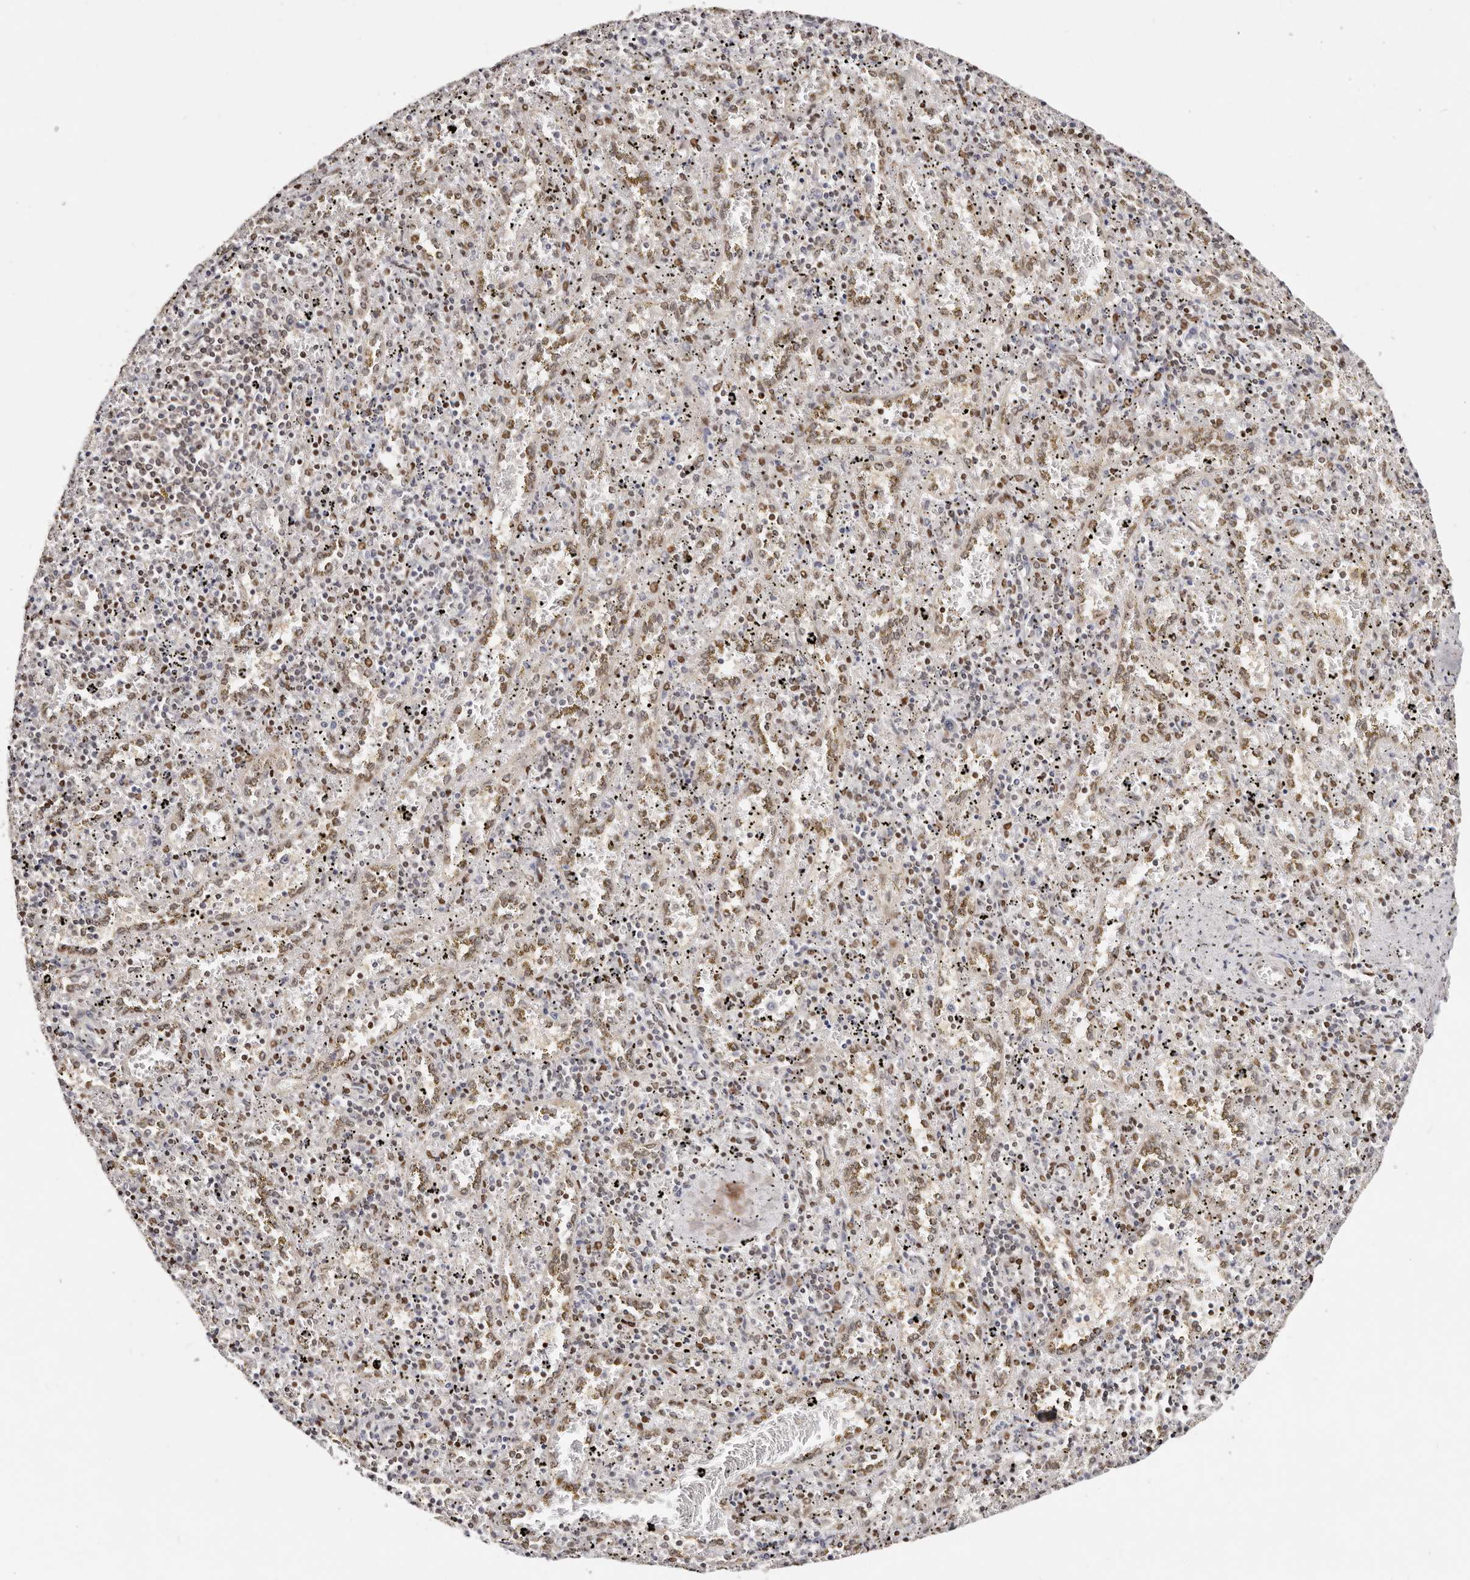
{"staining": {"intensity": "negative", "quantity": "none", "location": "none"}, "tissue": "spleen", "cell_type": "Cells in red pulp", "image_type": "normal", "snomed": [{"axis": "morphology", "description": "Normal tissue, NOS"}, {"axis": "topography", "description": "Spleen"}], "caption": "DAB immunohistochemical staining of normal human spleen reveals no significant positivity in cells in red pulp. (DAB (3,3'-diaminobenzidine) IHC, high magnification).", "gene": "IQGAP3", "patient": {"sex": "male", "age": 11}}